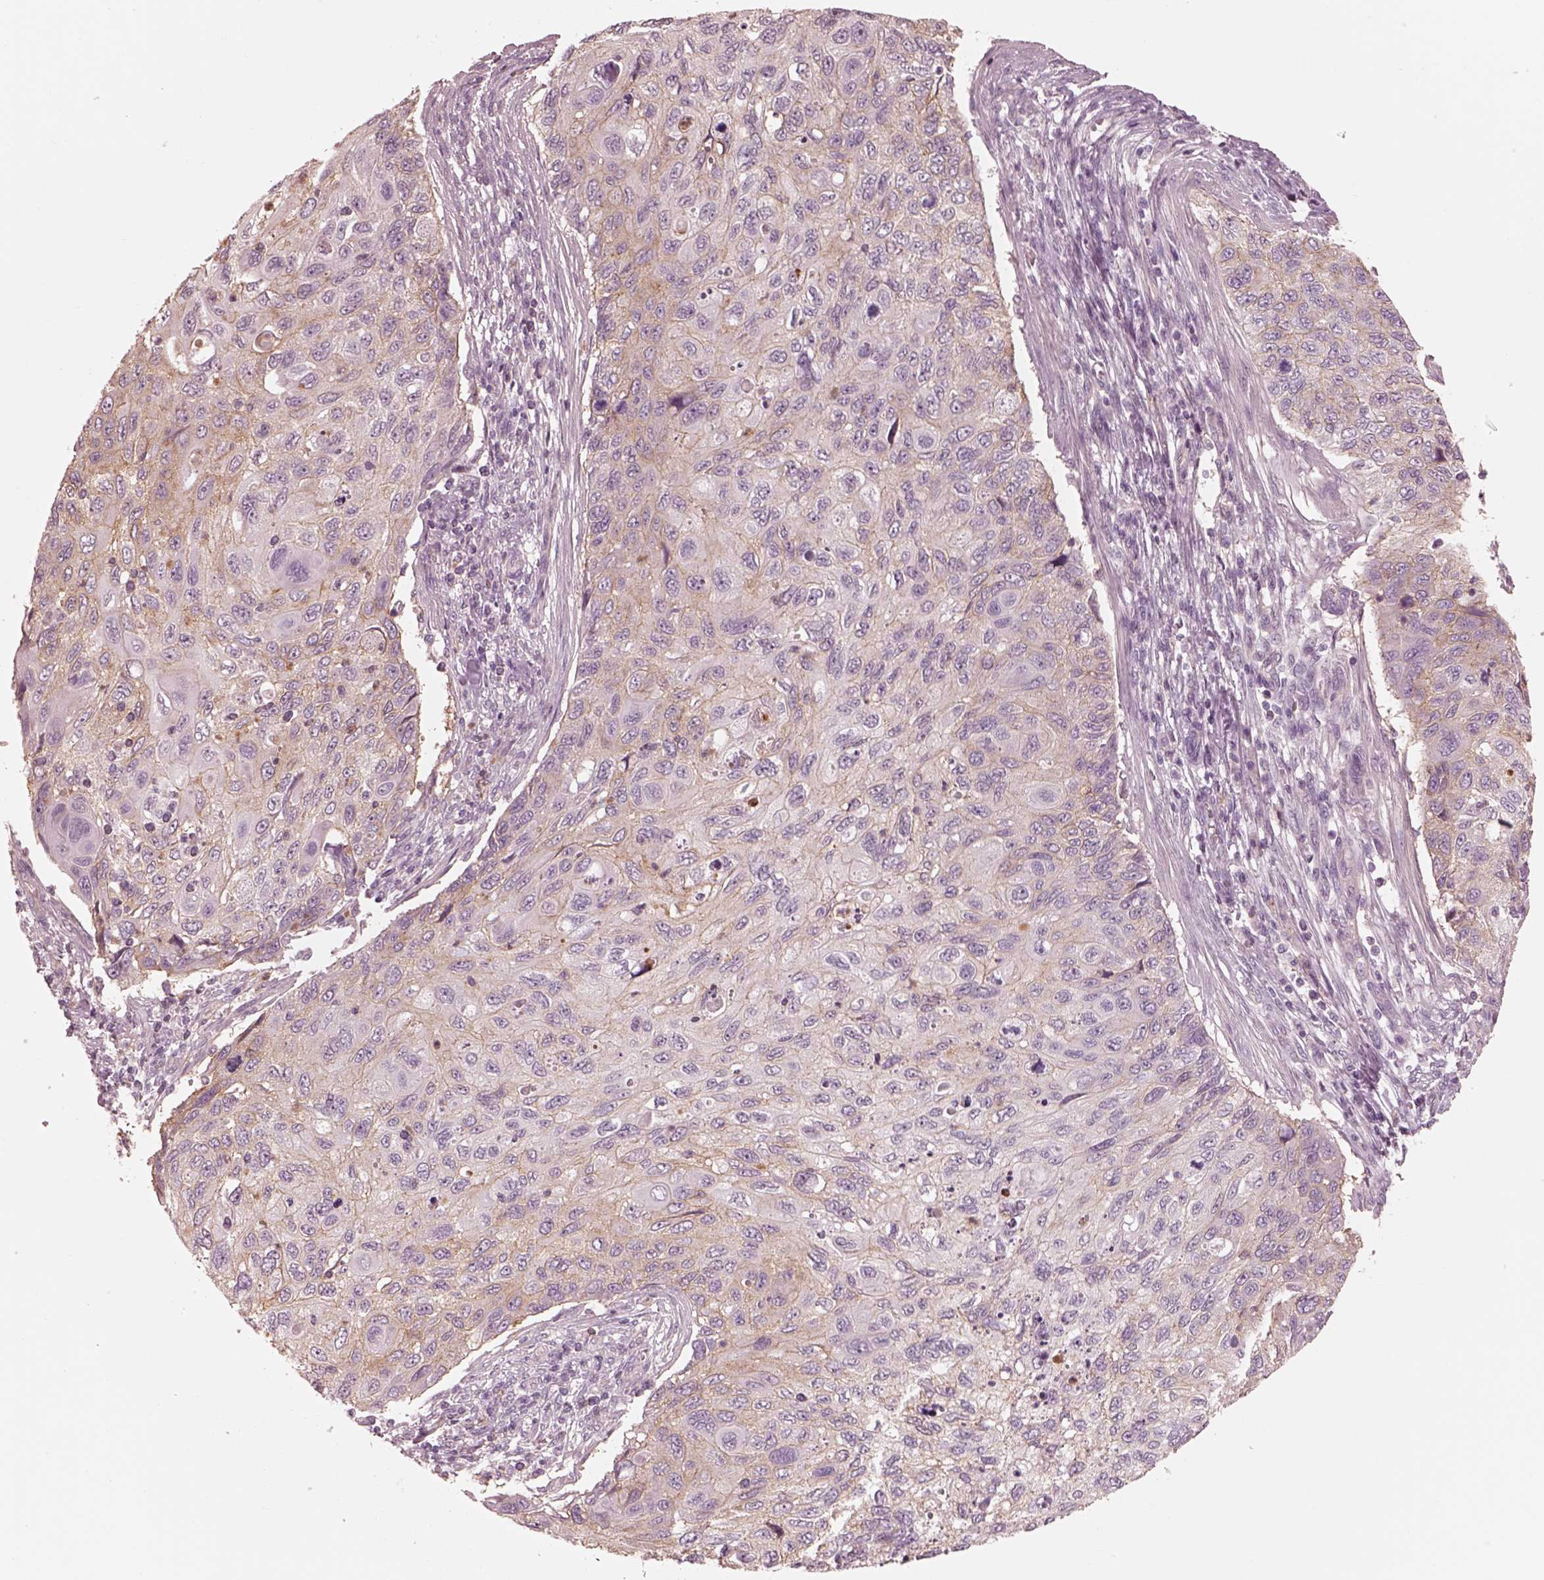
{"staining": {"intensity": "weak", "quantity": ">75%", "location": "cytoplasmic/membranous"}, "tissue": "cervical cancer", "cell_type": "Tumor cells", "image_type": "cancer", "snomed": [{"axis": "morphology", "description": "Squamous cell carcinoma, NOS"}, {"axis": "topography", "description": "Cervix"}], "caption": "Cervical squamous cell carcinoma was stained to show a protein in brown. There is low levels of weak cytoplasmic/membranous staining in about >75% of tumor cells.", "gene": "GPRIN1", "patient": {"sex": "female", "age": 70}}